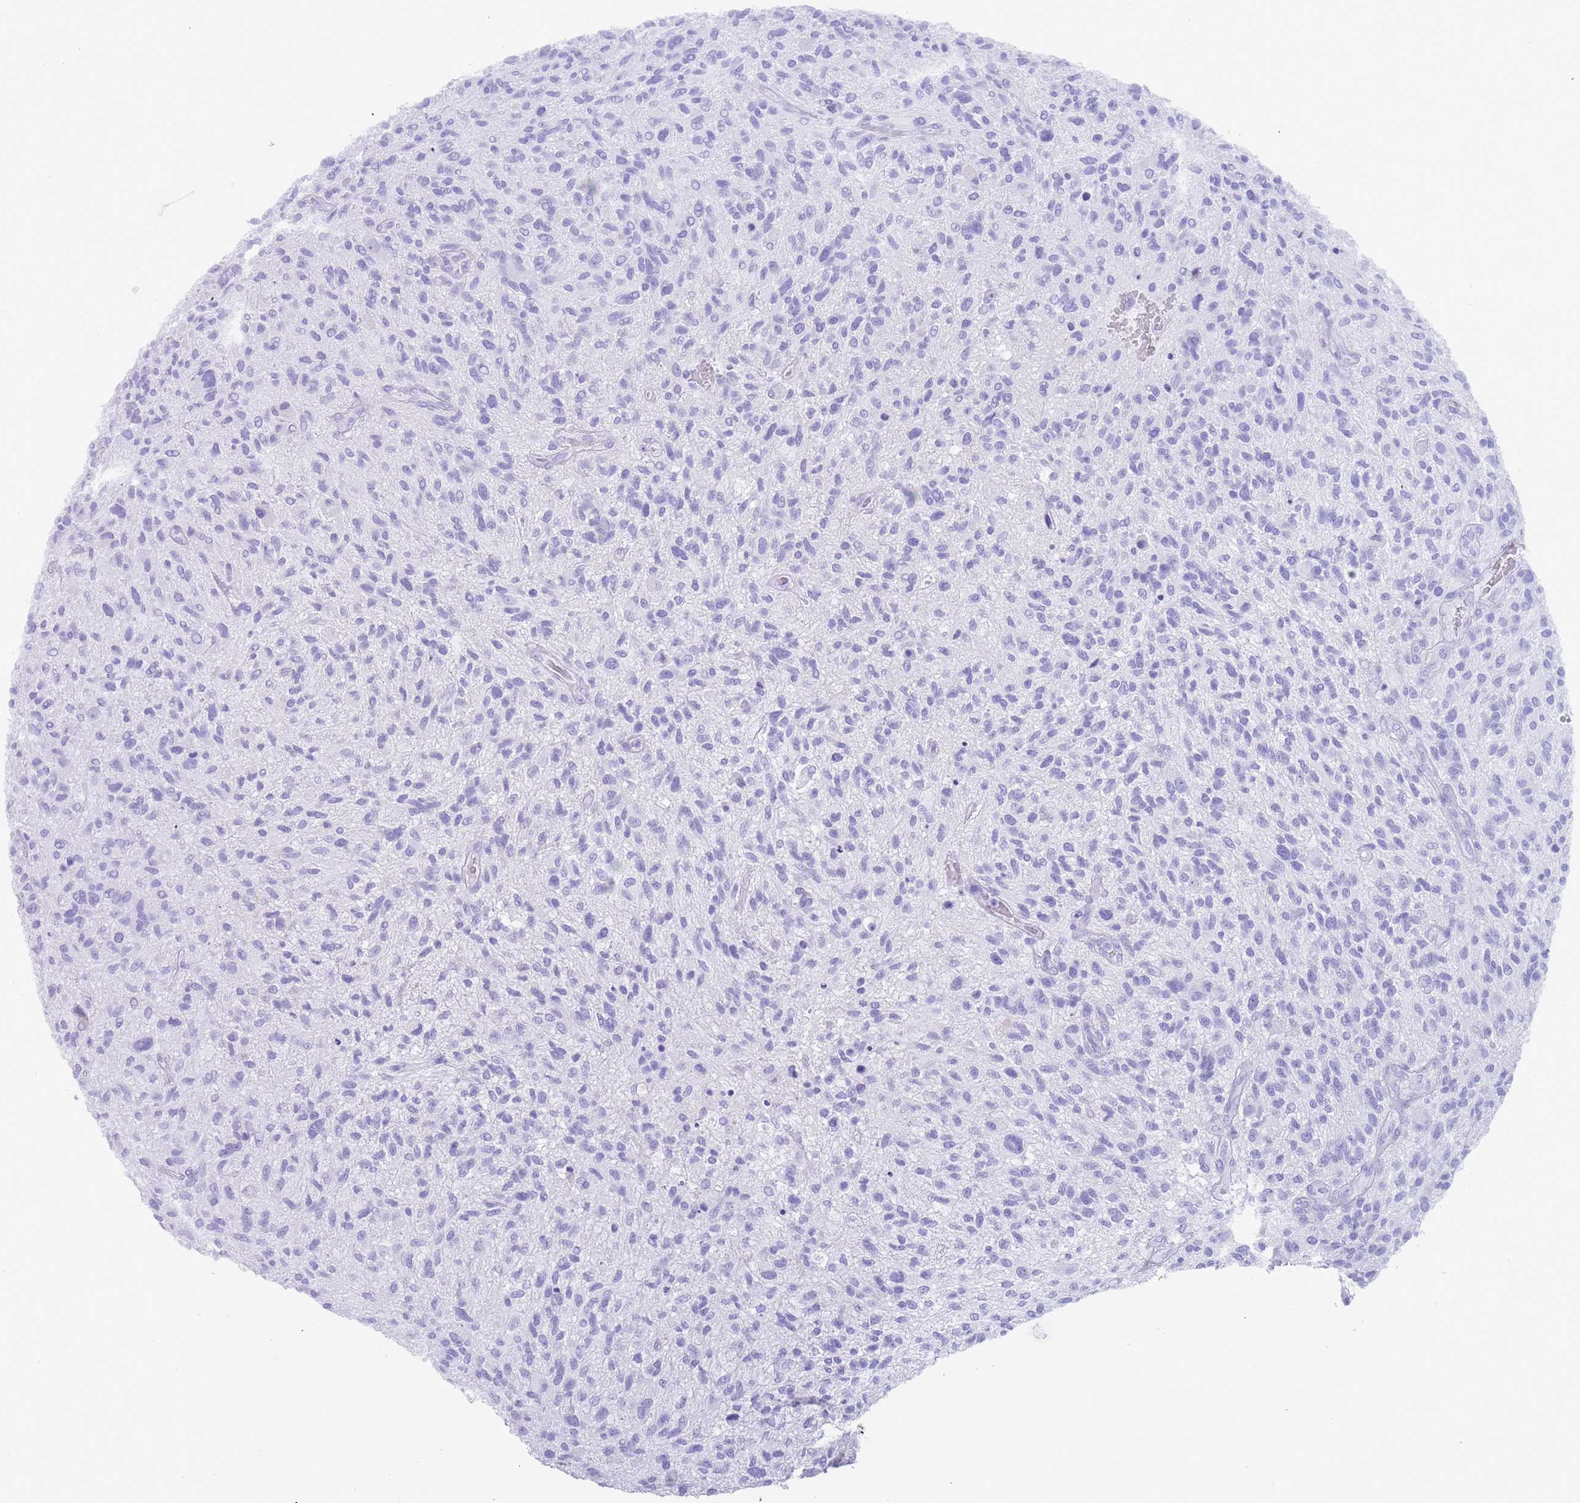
{"staining": {"intensity": "negative", "quantity": "none", "location": "none"}, "tissue": "glioma", "cell_type": "Tumor cells", "image_type": "cancer", "snomed": [{"axis": "morphology", "description": "Glioma, malignant, High grade"}, {"axis": "topography", "description": "Brain"}], "caption": "Tumor cells show no significant protein positivity in glioma. (IHC, brightfield microscopy, high magnification).", "gene": "MYADML2", "patient": {"sex": "male", "age": 47}}